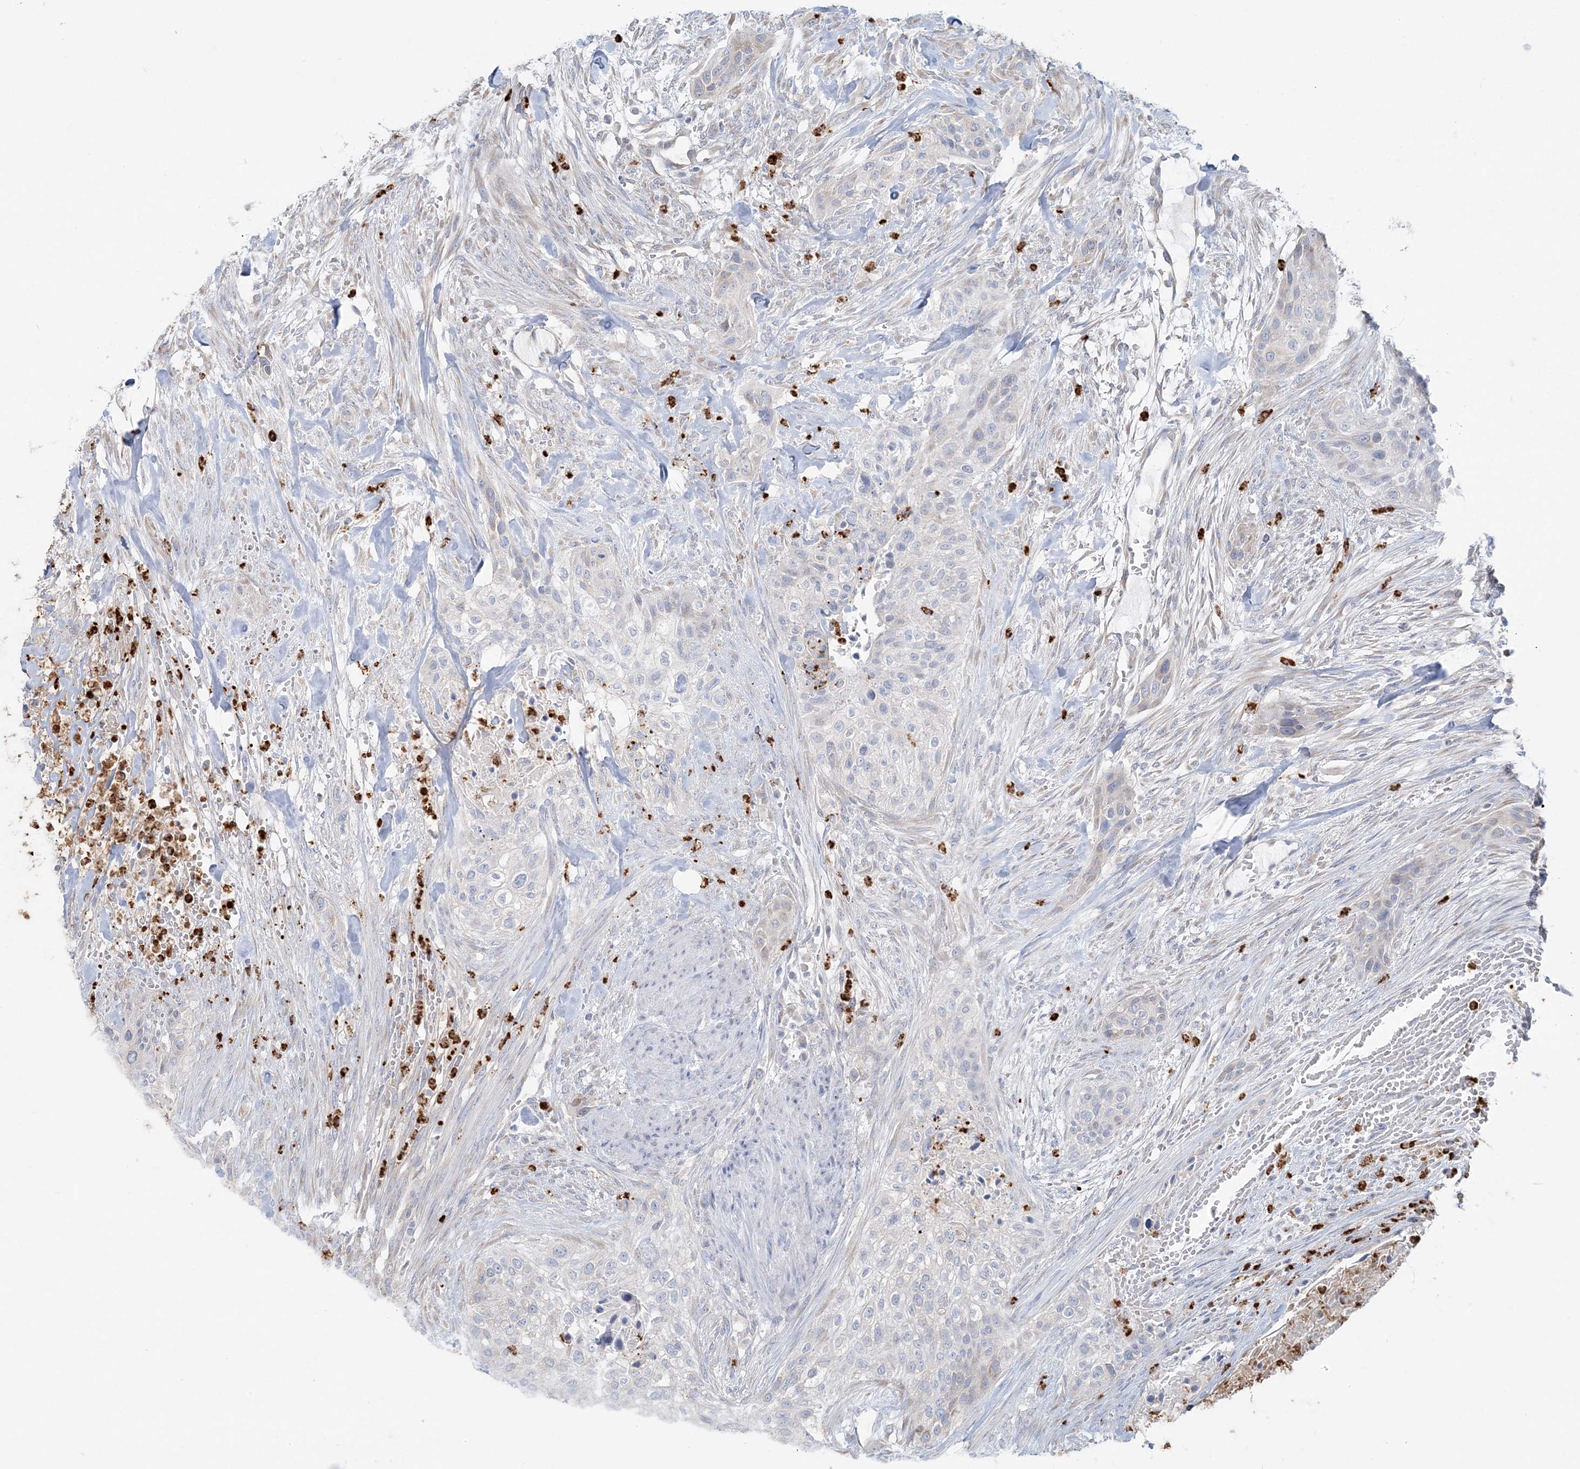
{"staining": {"intensity": "negative", "quantity": "none", "location": "none"}, "tissue": "urothelial cancer", "cell_type": "Tumor cells", "image_type": "cancer", "snomed": [{"axis": "morphology", "description": "Urothelial carcinoma, High grade"}, {"axis": "topography", "description": "Urinary bladder"}], "caption": "Immunohistochemical staining of urothelial cancer reveals no significant positivity in tumor cells.", "gene": "CCNJ", "patient": {"sex": "male", "age": 35}}